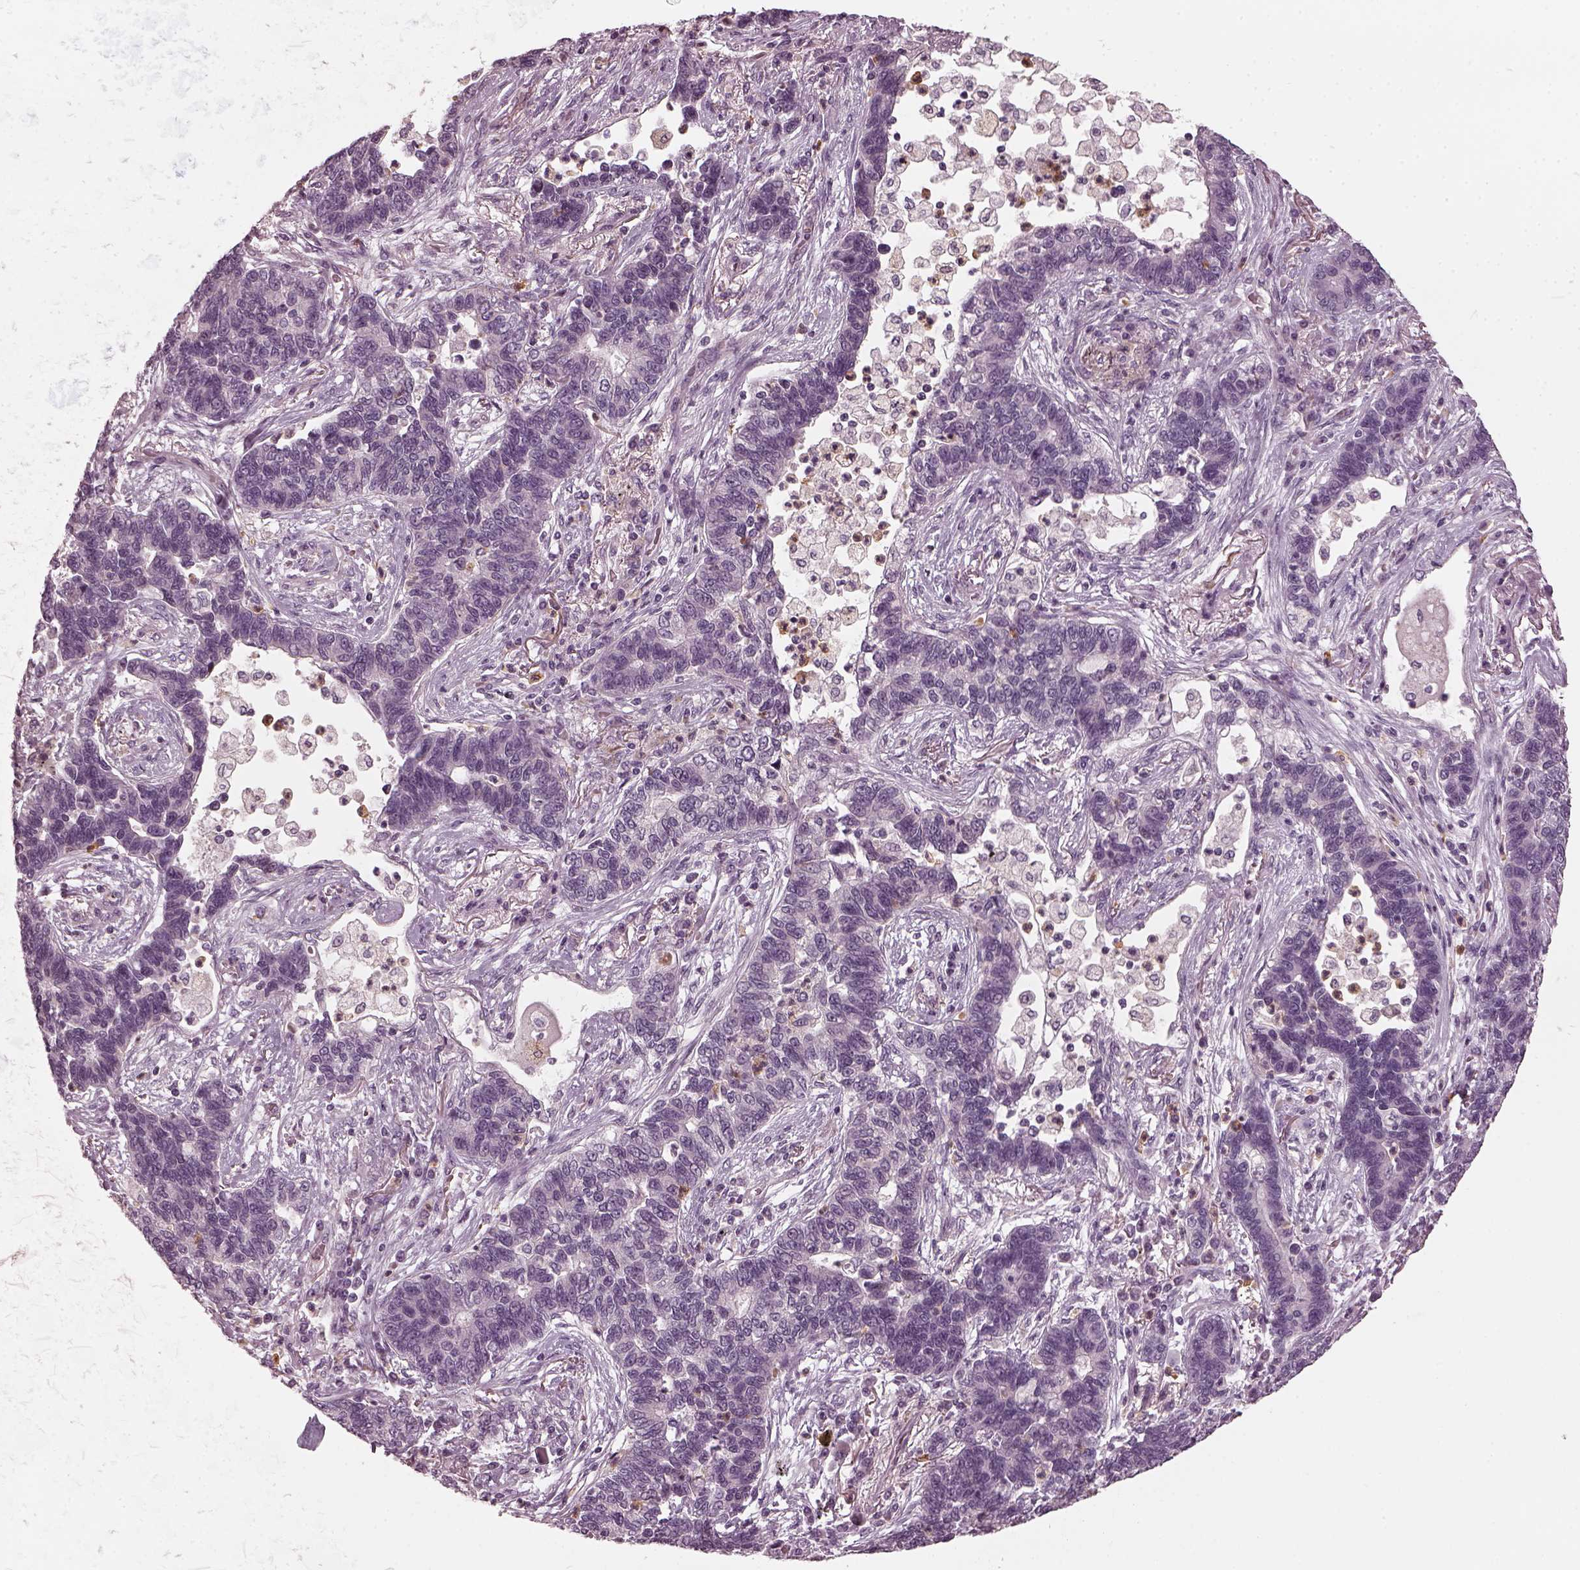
{"staining": {"intensity": "negative", "quantity": "none", "location": "none"}, "tissue": "lung cancer", "cell_type": "Tumor cells", "image_type": "cancer", "snomed": [{"axis": "morphology", "description": "Adenocarcinoma, NOS"}, {"axis": "topography", "description": "Lung"}], "caption": "Immunohistochemistry (IHC) image of human lung adenocarcinoma stained for a protein (brown), which displays no positivity in tumor cells.", "gene": "CHIT1", "patient": {"sex": "female", "age": 57}}